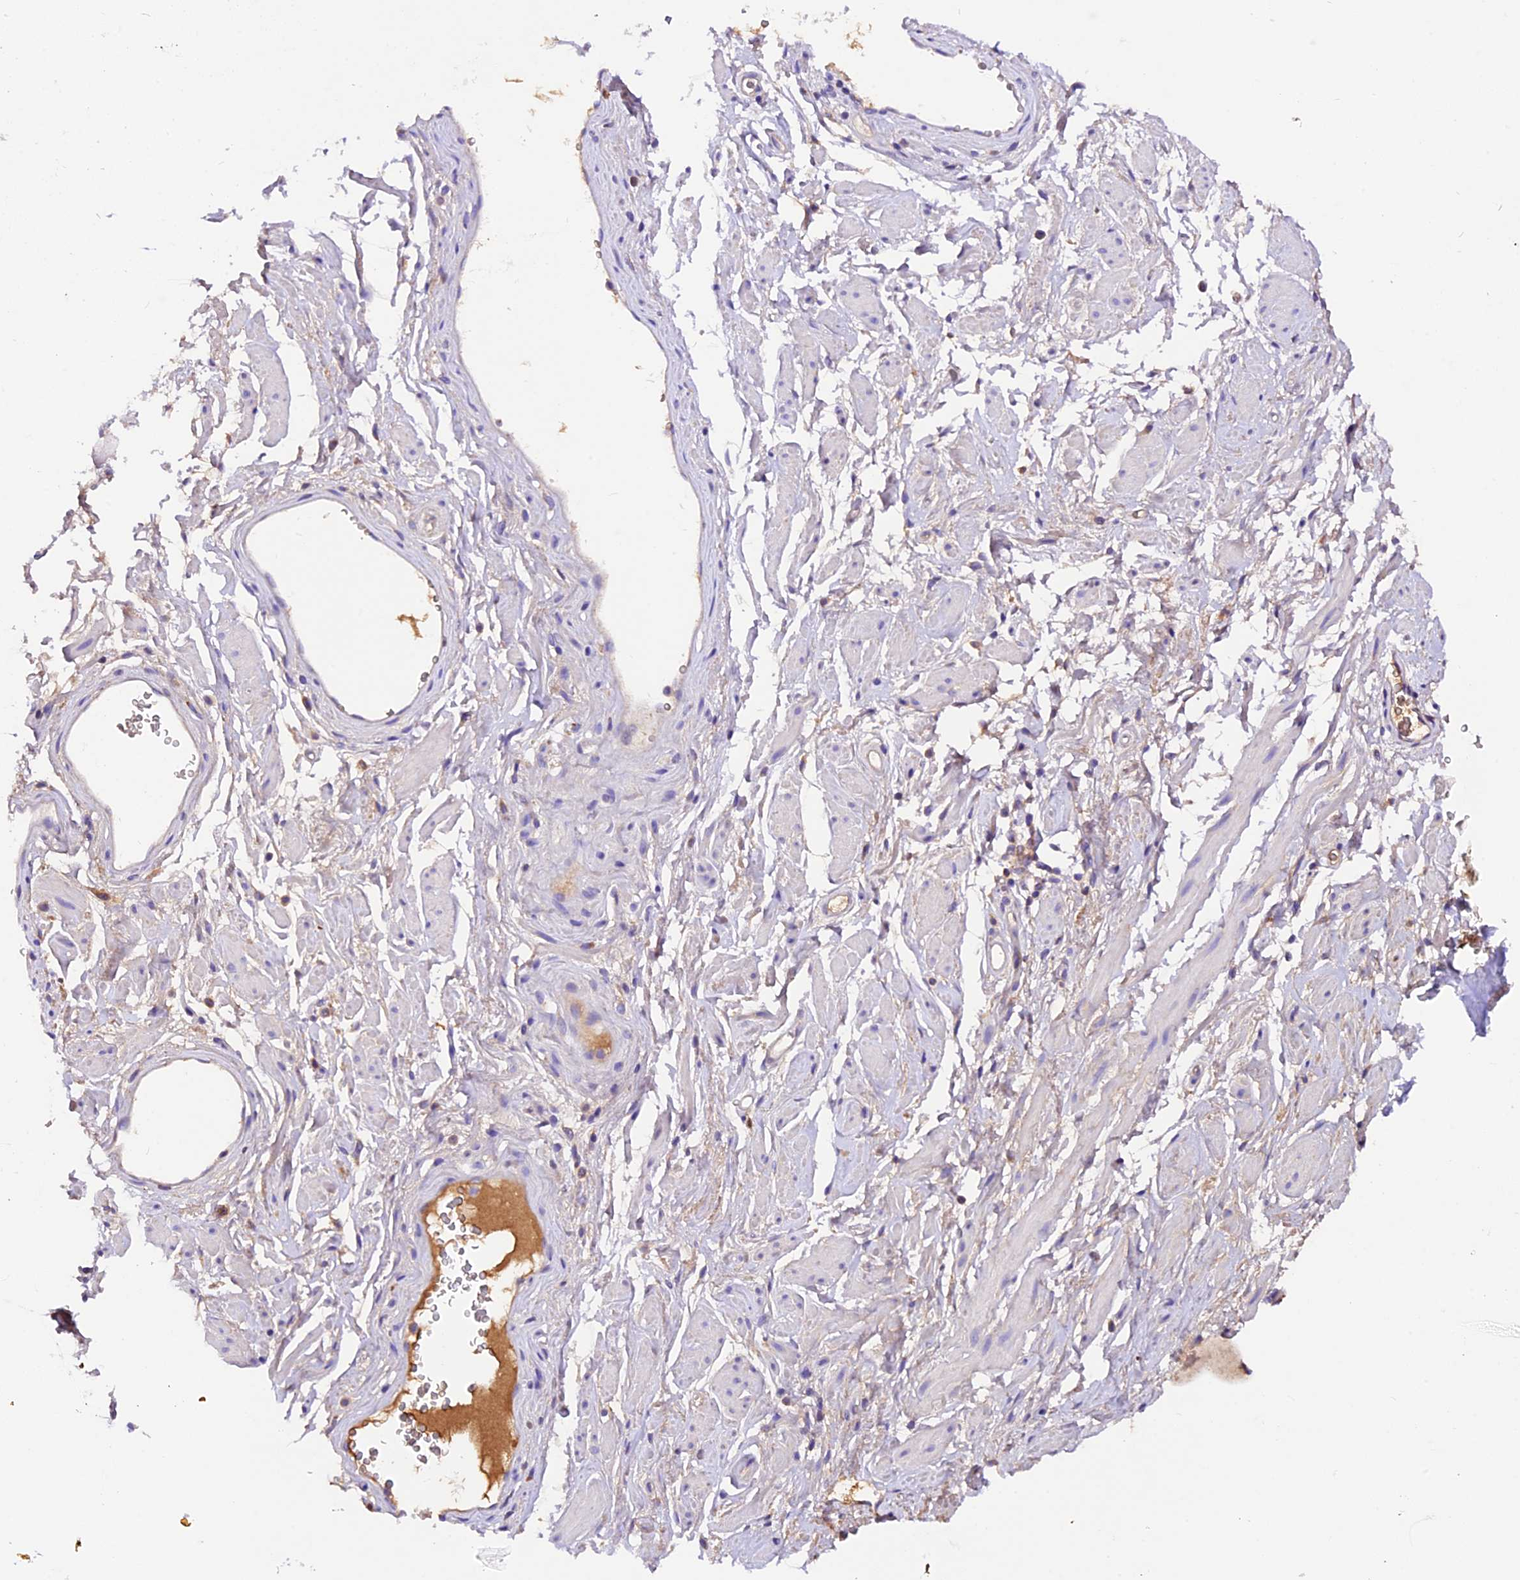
{"staining": {"intensity": "negative", "quantity": "none", "location": "none"}, "tissue": "adipose tissue", "cell_type": "Adipocytes", "image_type": "normal", "snomed": [{"axis": "morphology", "description": "Normal tissue, NOS"}, {"axis": "morphology", "description": "Adenocarcinoma, NOS"}, {"axis": "topography", "description": "Rectum"}, {"axis": "topography", "description": "Vagina"}, {"axis": "topography", "description": "Peripheral nerve tissue"}], "caption": "Immunohistochemical staining of normal adipose tissue demonstrates no significant expression in adipocytes. (Stains: DAB immunohistochemistry with hematoxylin counter stain, Microscopy: brightfield microscopy at high magnification).", "gene": "SIX5", "patient": {"sex": "female", "age": 71}}